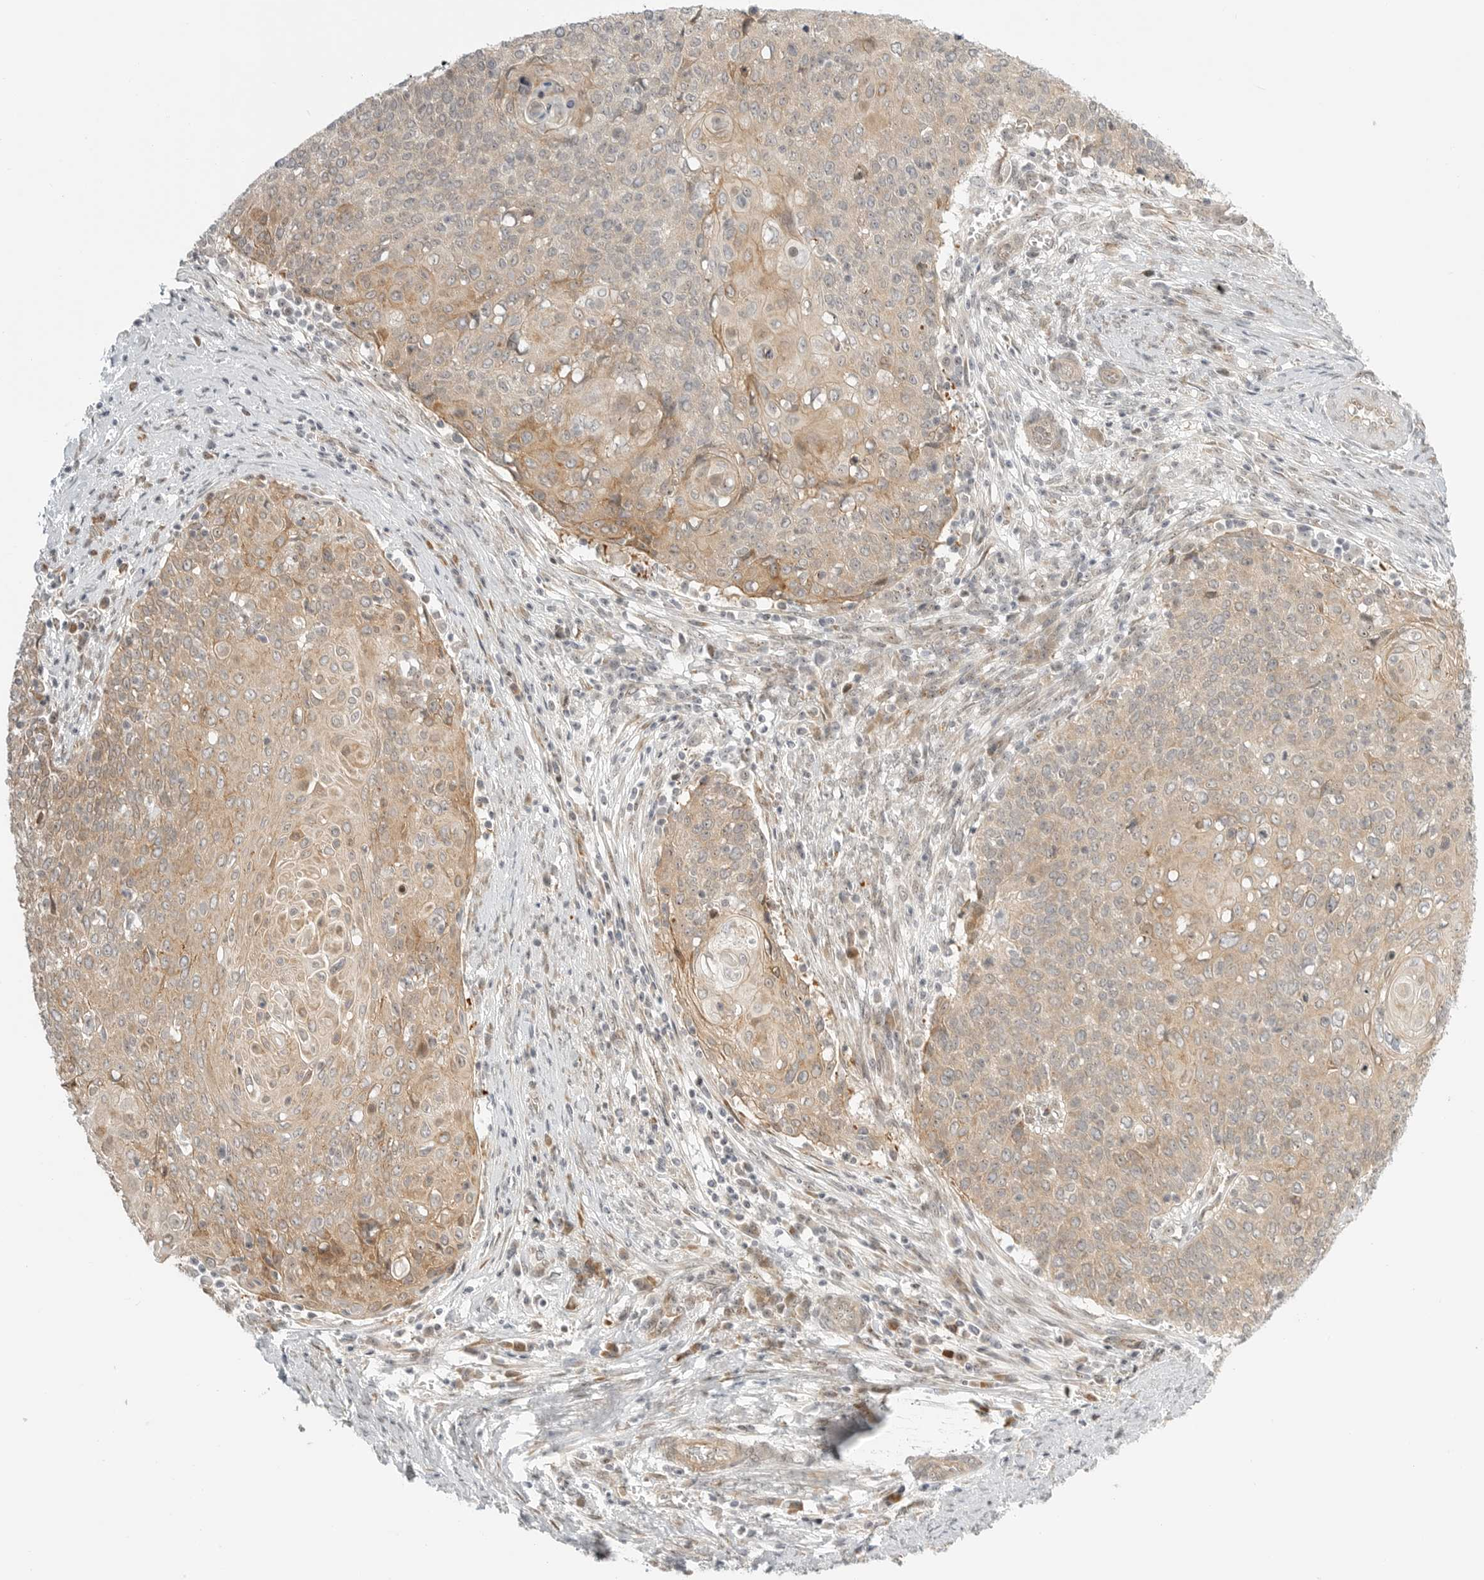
{"staining": {"intensity": "weak", "quantity": ">75%", "location": "cytoplasmic/membranous"}, "tissue": "cervical cancer", "cell_type": "Tumor cells", "image_type": "cancer", "snomed": [{"axis": "morphology", "description": "Squamous cell carcinoma, NOS"}, {"axis": "topography", "description": "Cervix"}], "caption": "An immunohistochemistry histopathology image of neoplastic tissue is shown. Protein staining in brown shows weak cytoplasmic/membranous positivity in squamous cell carcinoma (cervical) within tumor cells.", "gene": "DSCC1", "patient": {"sex": "female", "age": 39}}